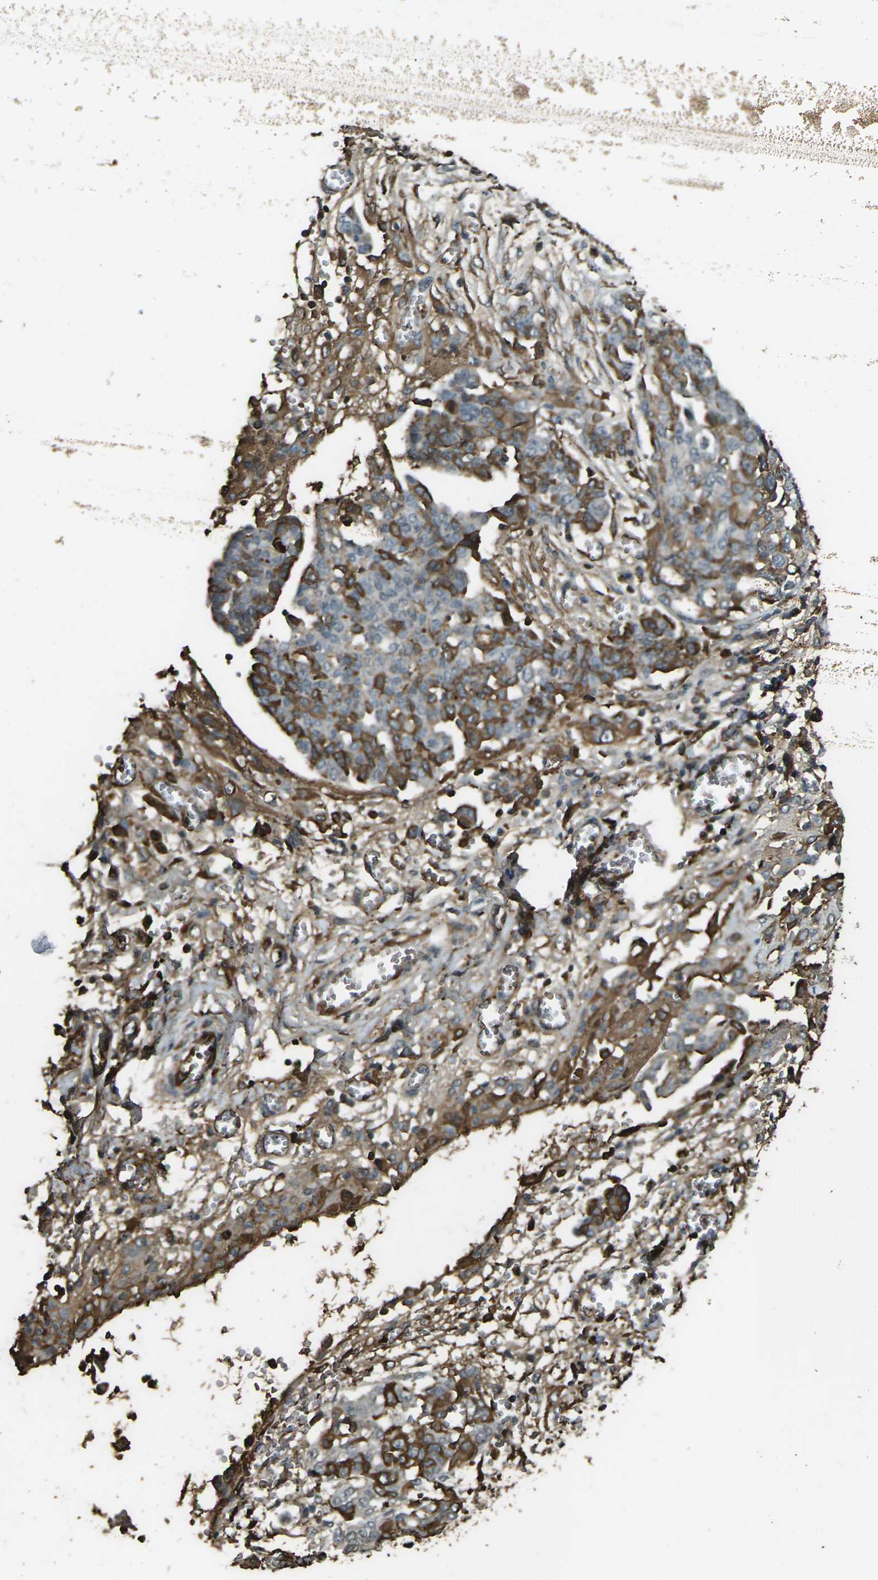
{"staining": {"intensity": "moderate", "quantity": "25%-75%", "location": "cytoplasmic/membranous"}, "tissue": "ovarian cancer", "cell_type": "Tumor cells", "image_type": "cancer", "snomed": [{"axis": "morphology", "description": "Cystadenocarcinoma, serous, NOS"}, {"axis": "topography", "description": "Soft tissue"}, {"axis": "topography", "description": "Ovary"}], "caption": "Human ovarian serous cystadenocarcinoma stained with a brown dye reveals moderate cytoplasmic/membranous positive staining in about 25%-75% of tumor cells.", "gene": "CYP1B1", "patient": {"sex": "female", "age": 57}}